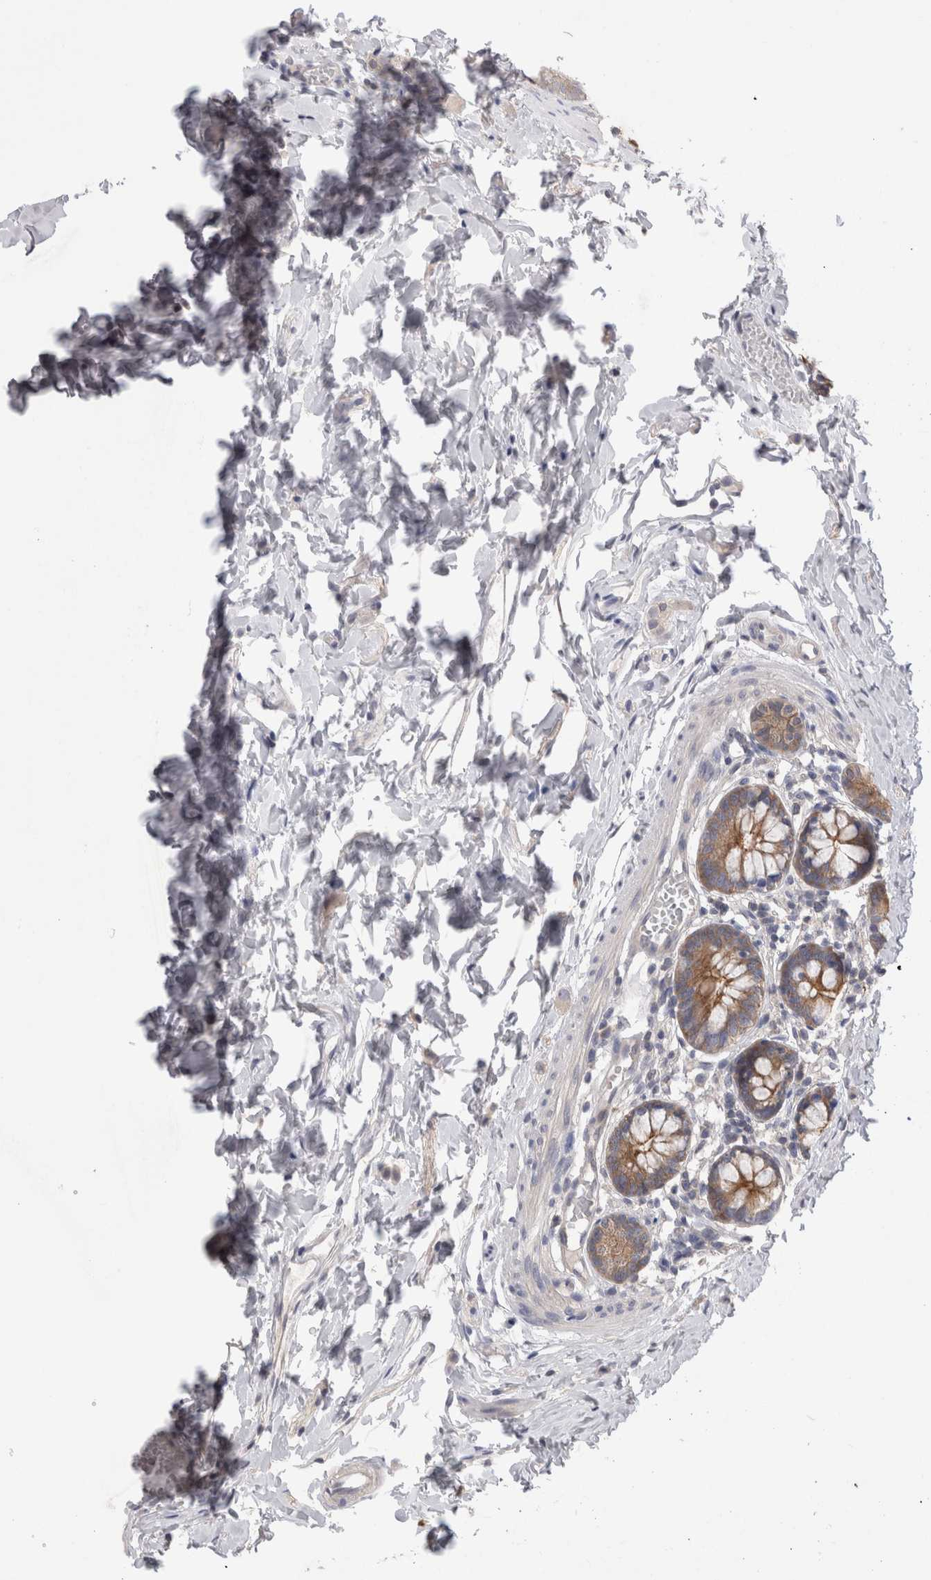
{"staining": {"intensity": "strong", "quantity": ">75%", "location": "cytoplasmic/membranous"}, "tissue": "small intestine", "cell_type": "Glandular cells", "image_type": "normal", "snomed": [{"axis": "morphology", "description": "Normal tissue, NOS"}, {"axis": "topography", "description": "Small intestine"}], "caption": "Approximately >75% of glandular cells in unremarkable human small intestine reveal strong cytoplasmic/membranous protein positivity as visualized by brown immunohistochemical staining.", "gene": "OTOR", "patient": {"sex": "male", "age": 7}}